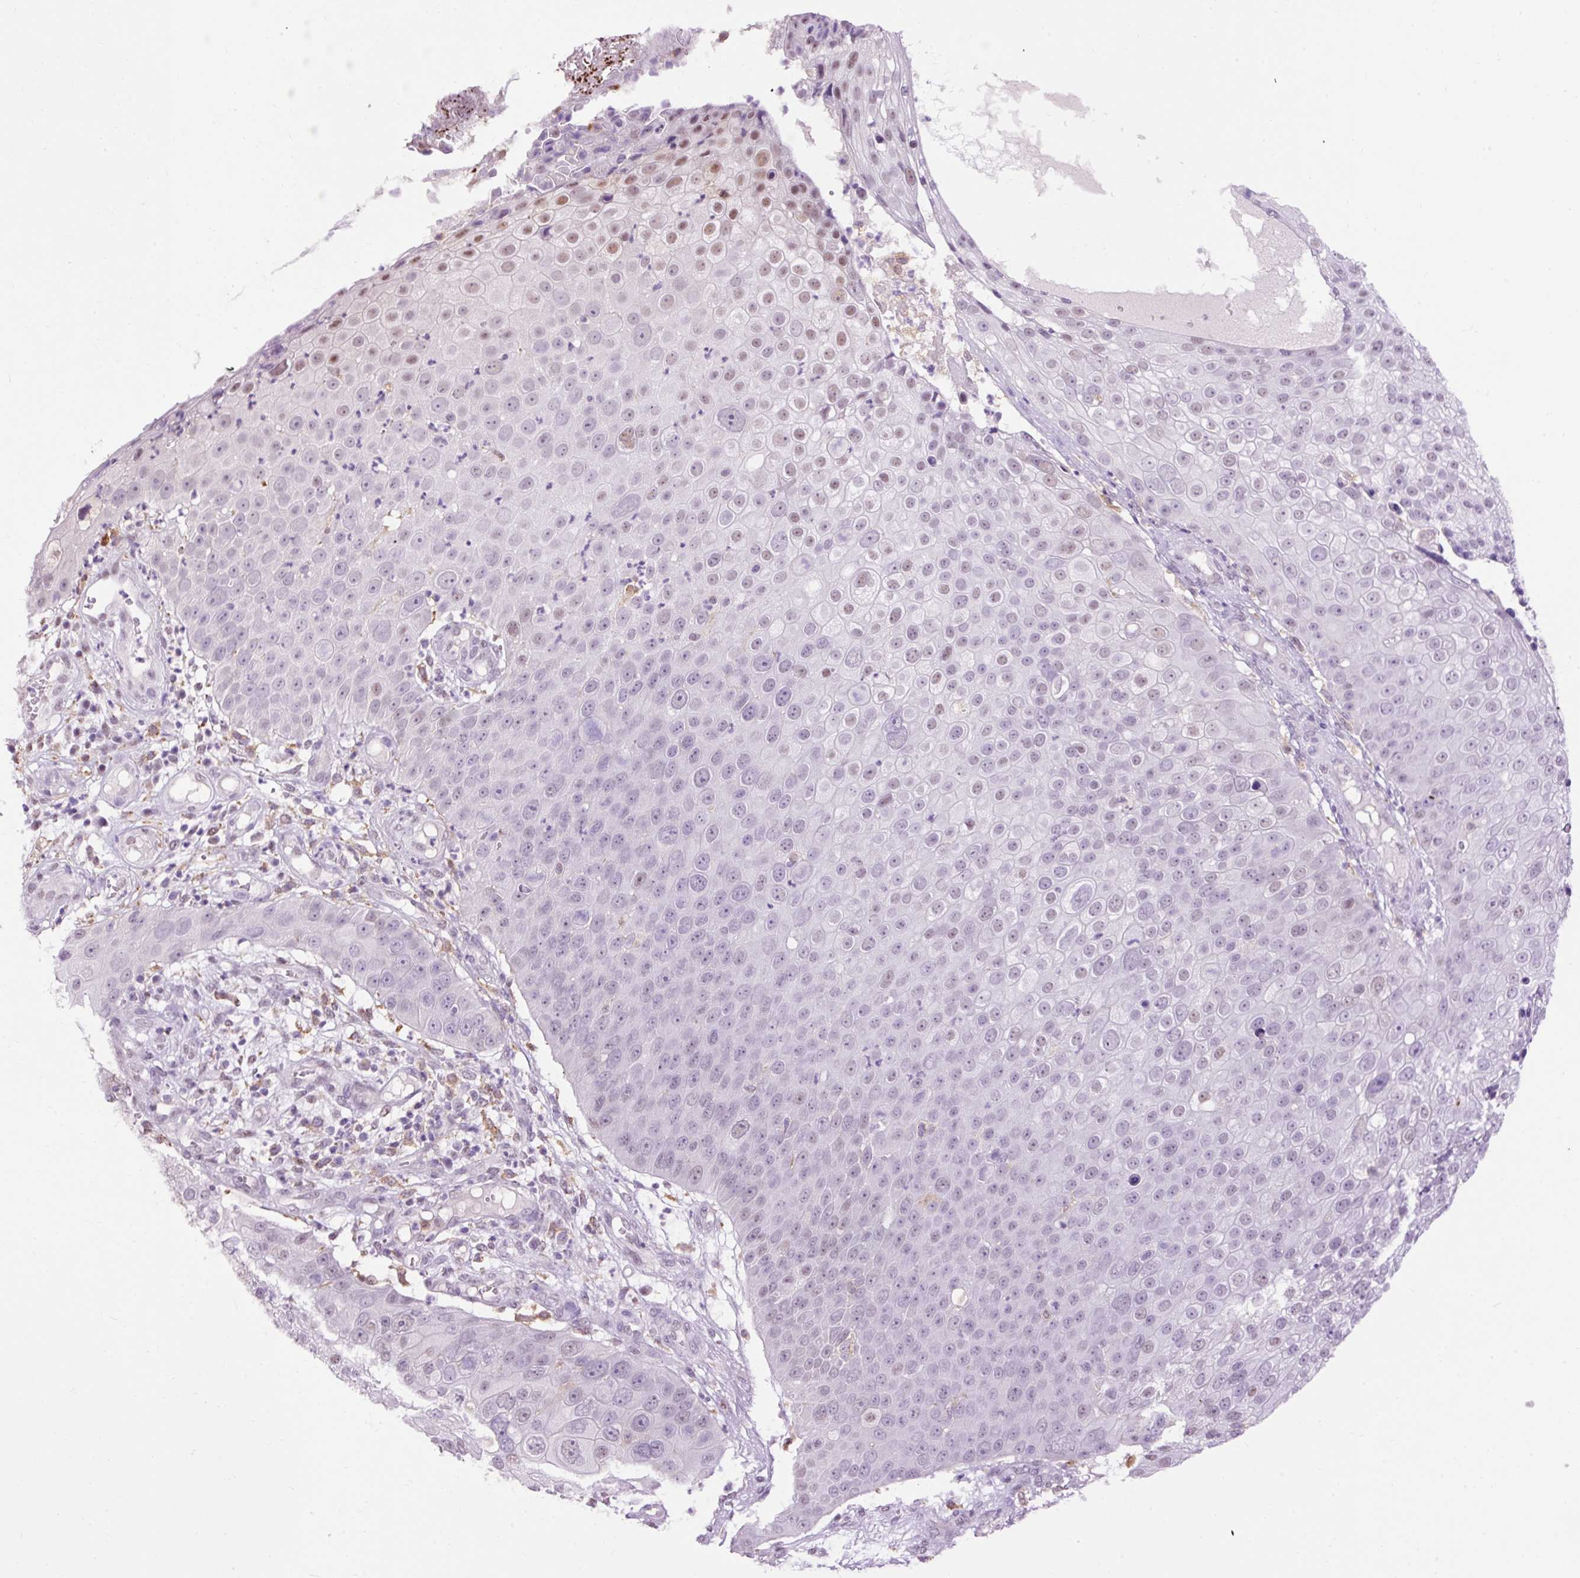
{"staining": {"intensity": "weak", "quantity": "<25%", "location": "nuclear"}, "tissue": "skin cancer", "cell_type": "Tumor cells", "image_type": "cancer", "snomed": [{"axis": "morphology", "description": "Squamous cell carcinoma, NOS"}, {"axis": "topography", "description": "Skin"}], "caption": "Photomicrograph shows no significant protein expression in tumor cells of skin cancer (squamous cell carcinoma).", "gene": "LY86", "patient": {"sex": "male", "age": 71}}